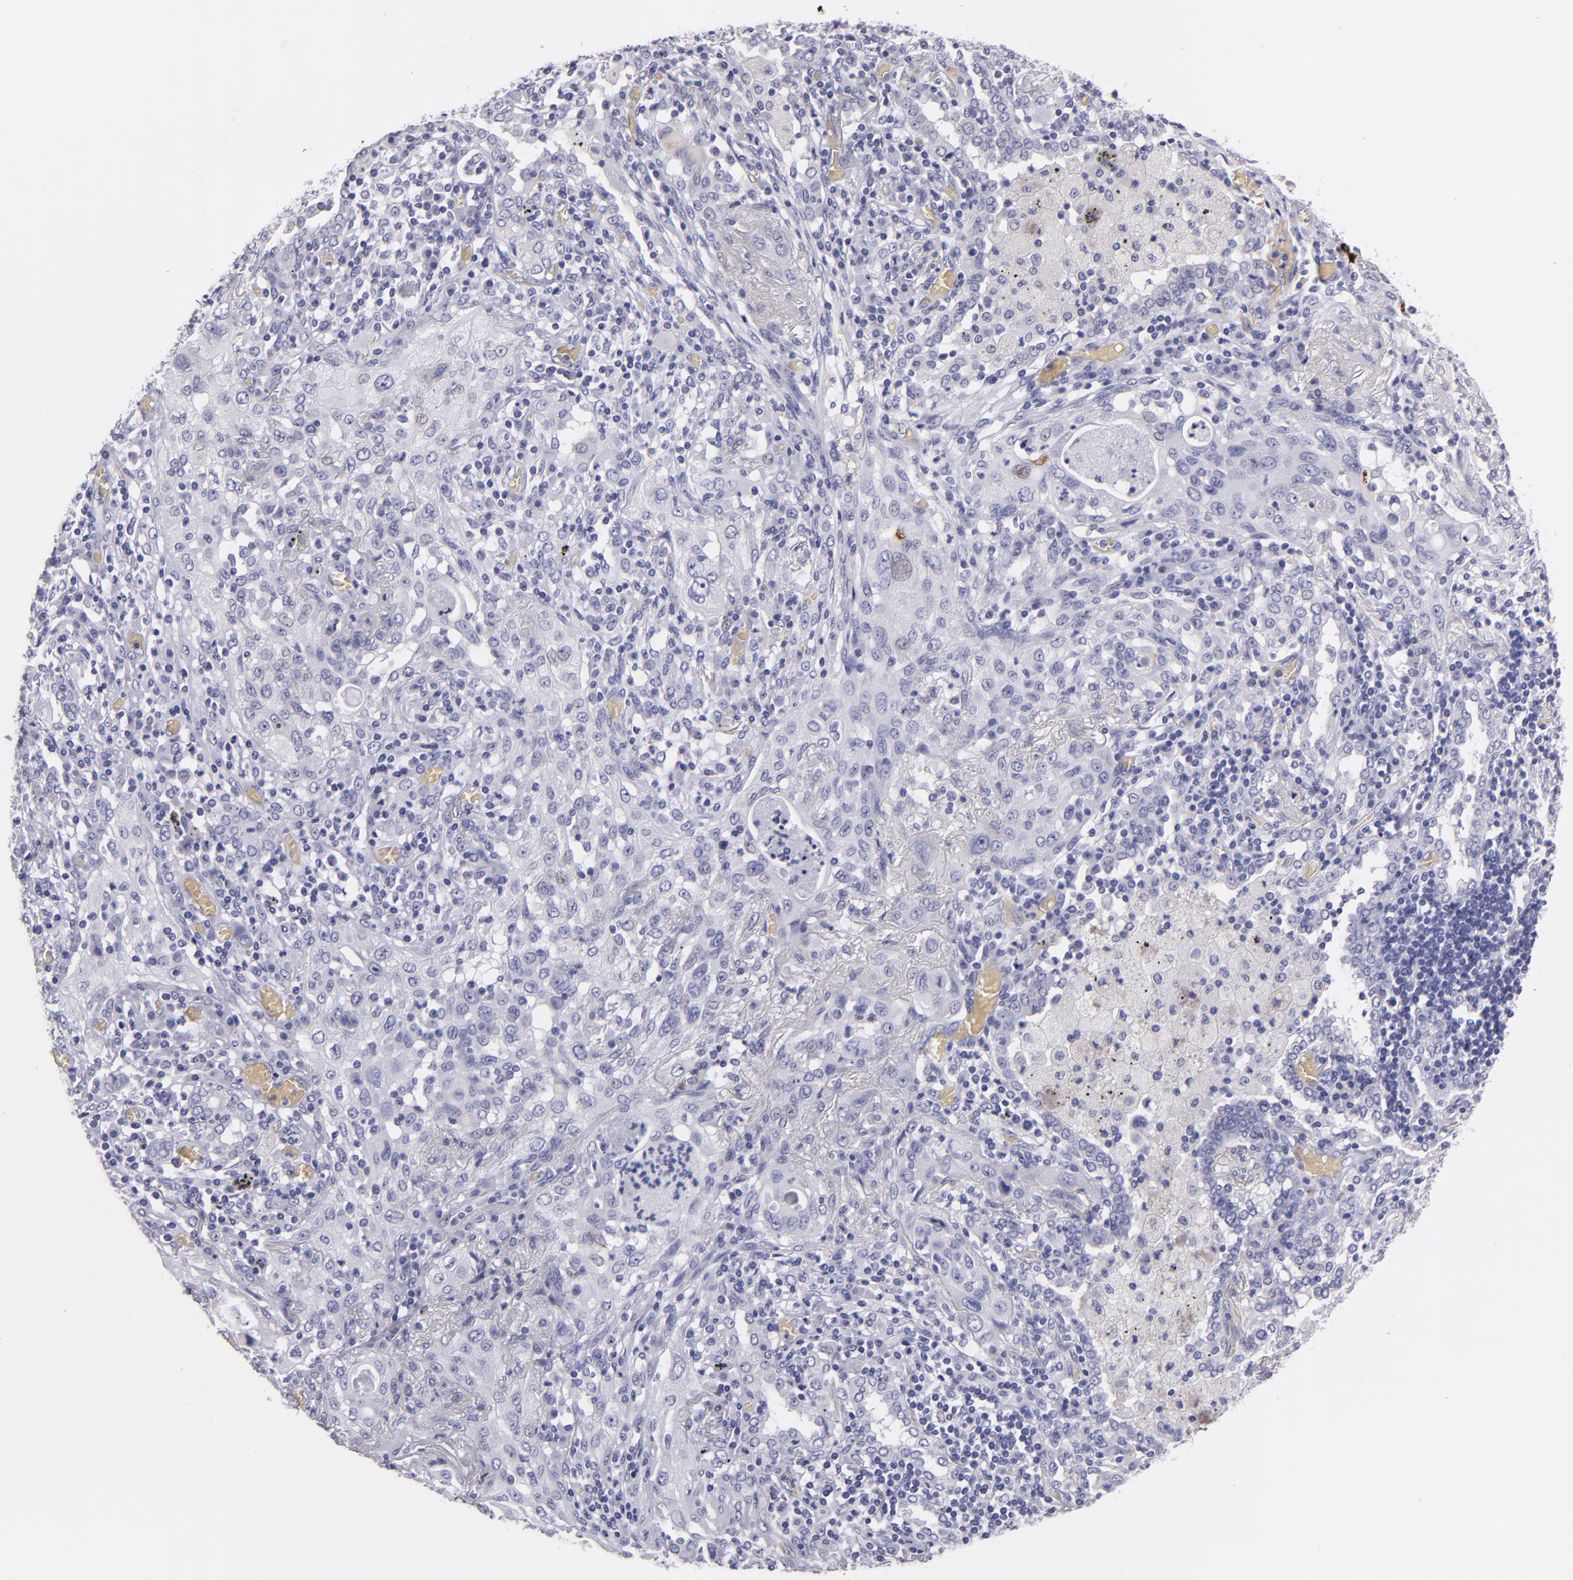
{"staining": {"intensity": "negative", "quantity": "none", "location": "none"}, "tissue": "lung cancer", "cell_type": "Tumor cells", "image_type": "cancer", "snomed": [{"axis": "morphology", "description": "Squamous cell carcinoma, NOS"}, {"axis": "topography", "description": "Lung"}], "caption": "A micrograph of human lung cancer (squamous cell carcinoma) is negative for staining in tumor cells. Brightfield microscopy of immunohistochemistry (IHC) stained with DAB (brown) and hematoxylin (blue), captured at high magnification.", "gene": "MUC5AC", "patient": {"sex": "female", "age": 47}}